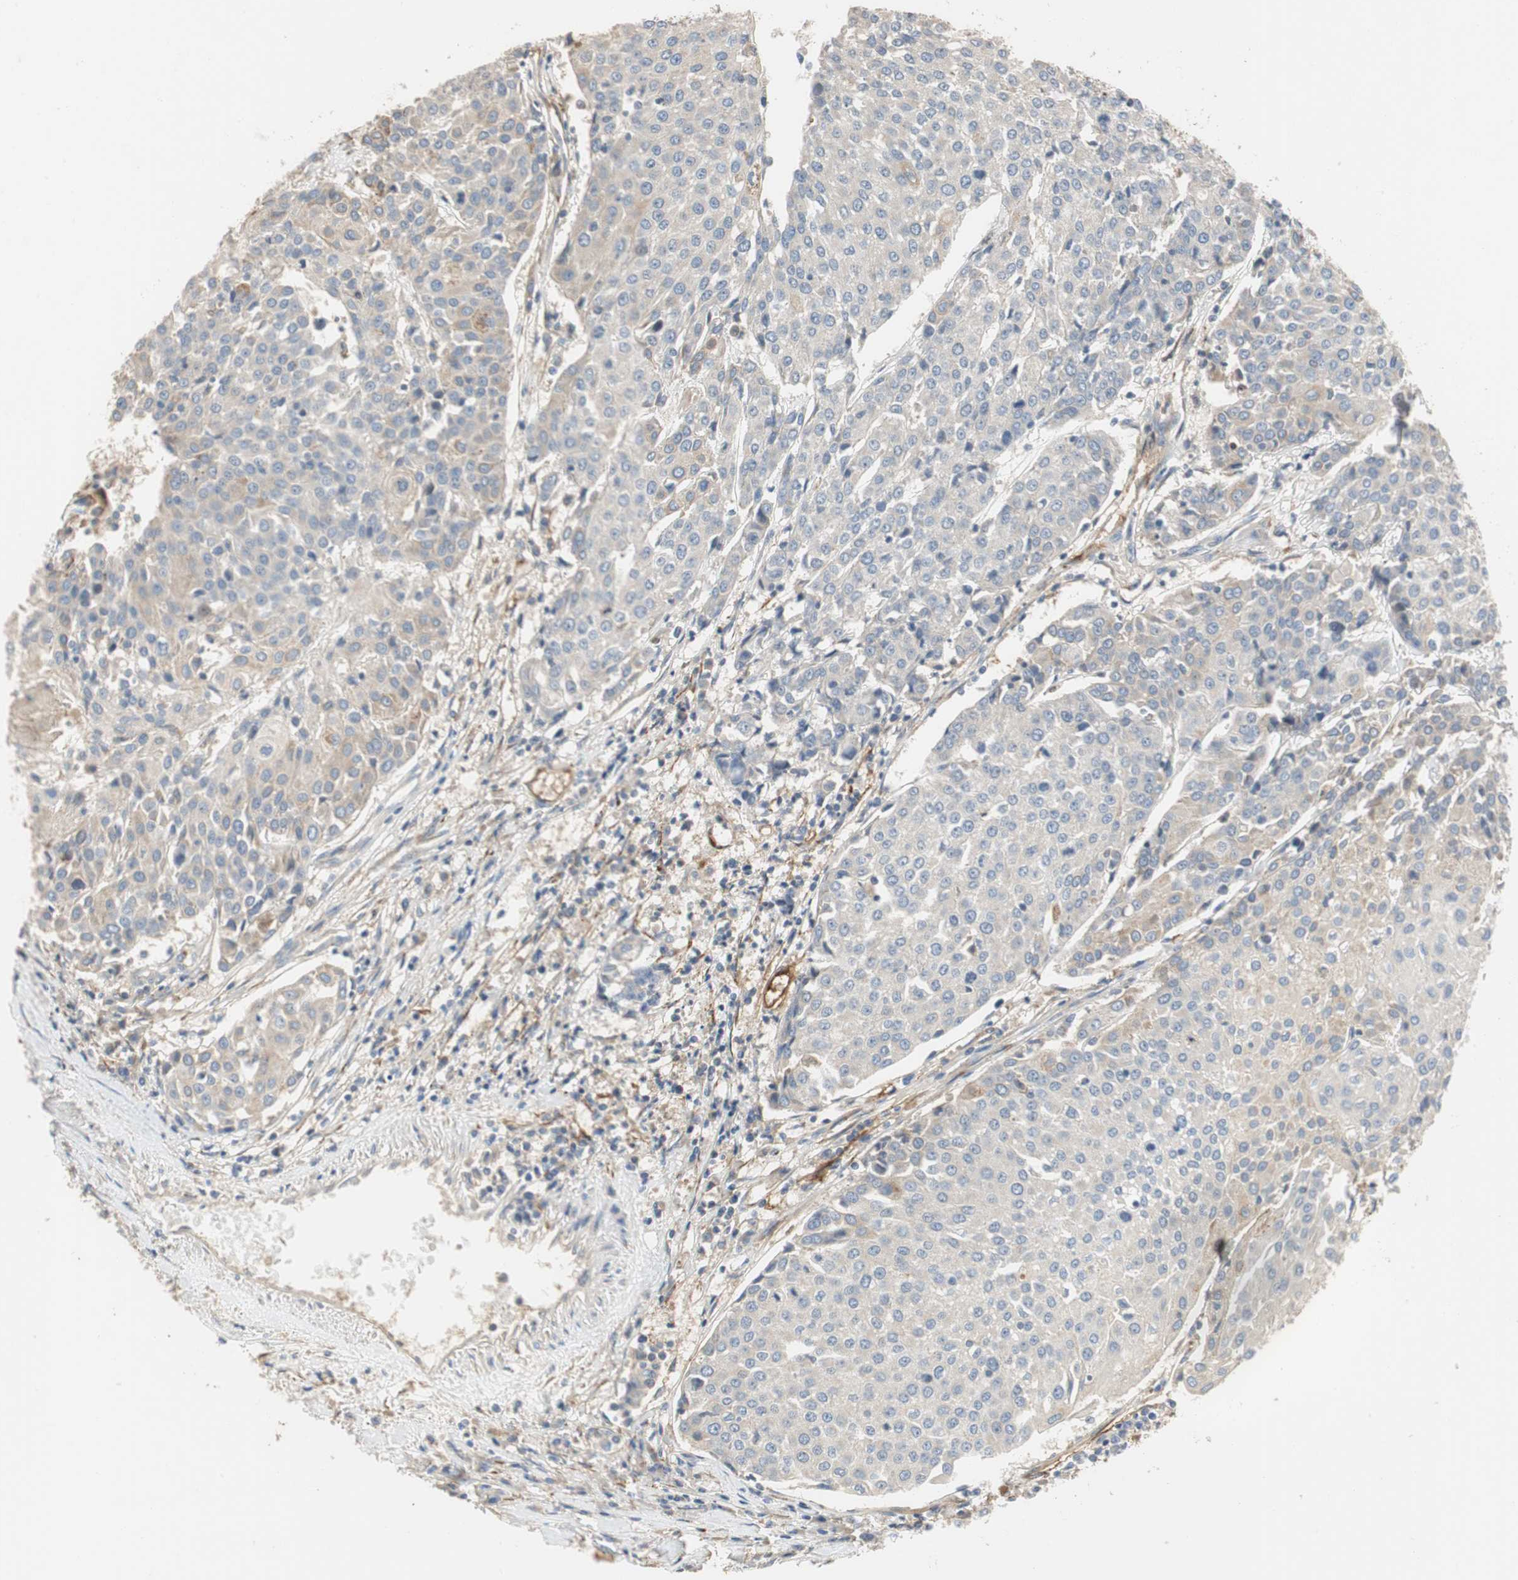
{"staining": {"intensity": "negative", "quantity": "none", "location": "none"}, "tissue": "urothelial cancer", "cell_type": "Tumor cells", "image_type": "cancer", "snomed": [{"axis": "morphology", "description": "Urothelial carcinoma, High grade"}, {"axis": "topography", "description": "Urinary bladder"}], "caption": "There is no significant expression in tumor cells of urothelial cancer.", "gene": "ALPL", "patient": {"sex": "female", "age": 85}}